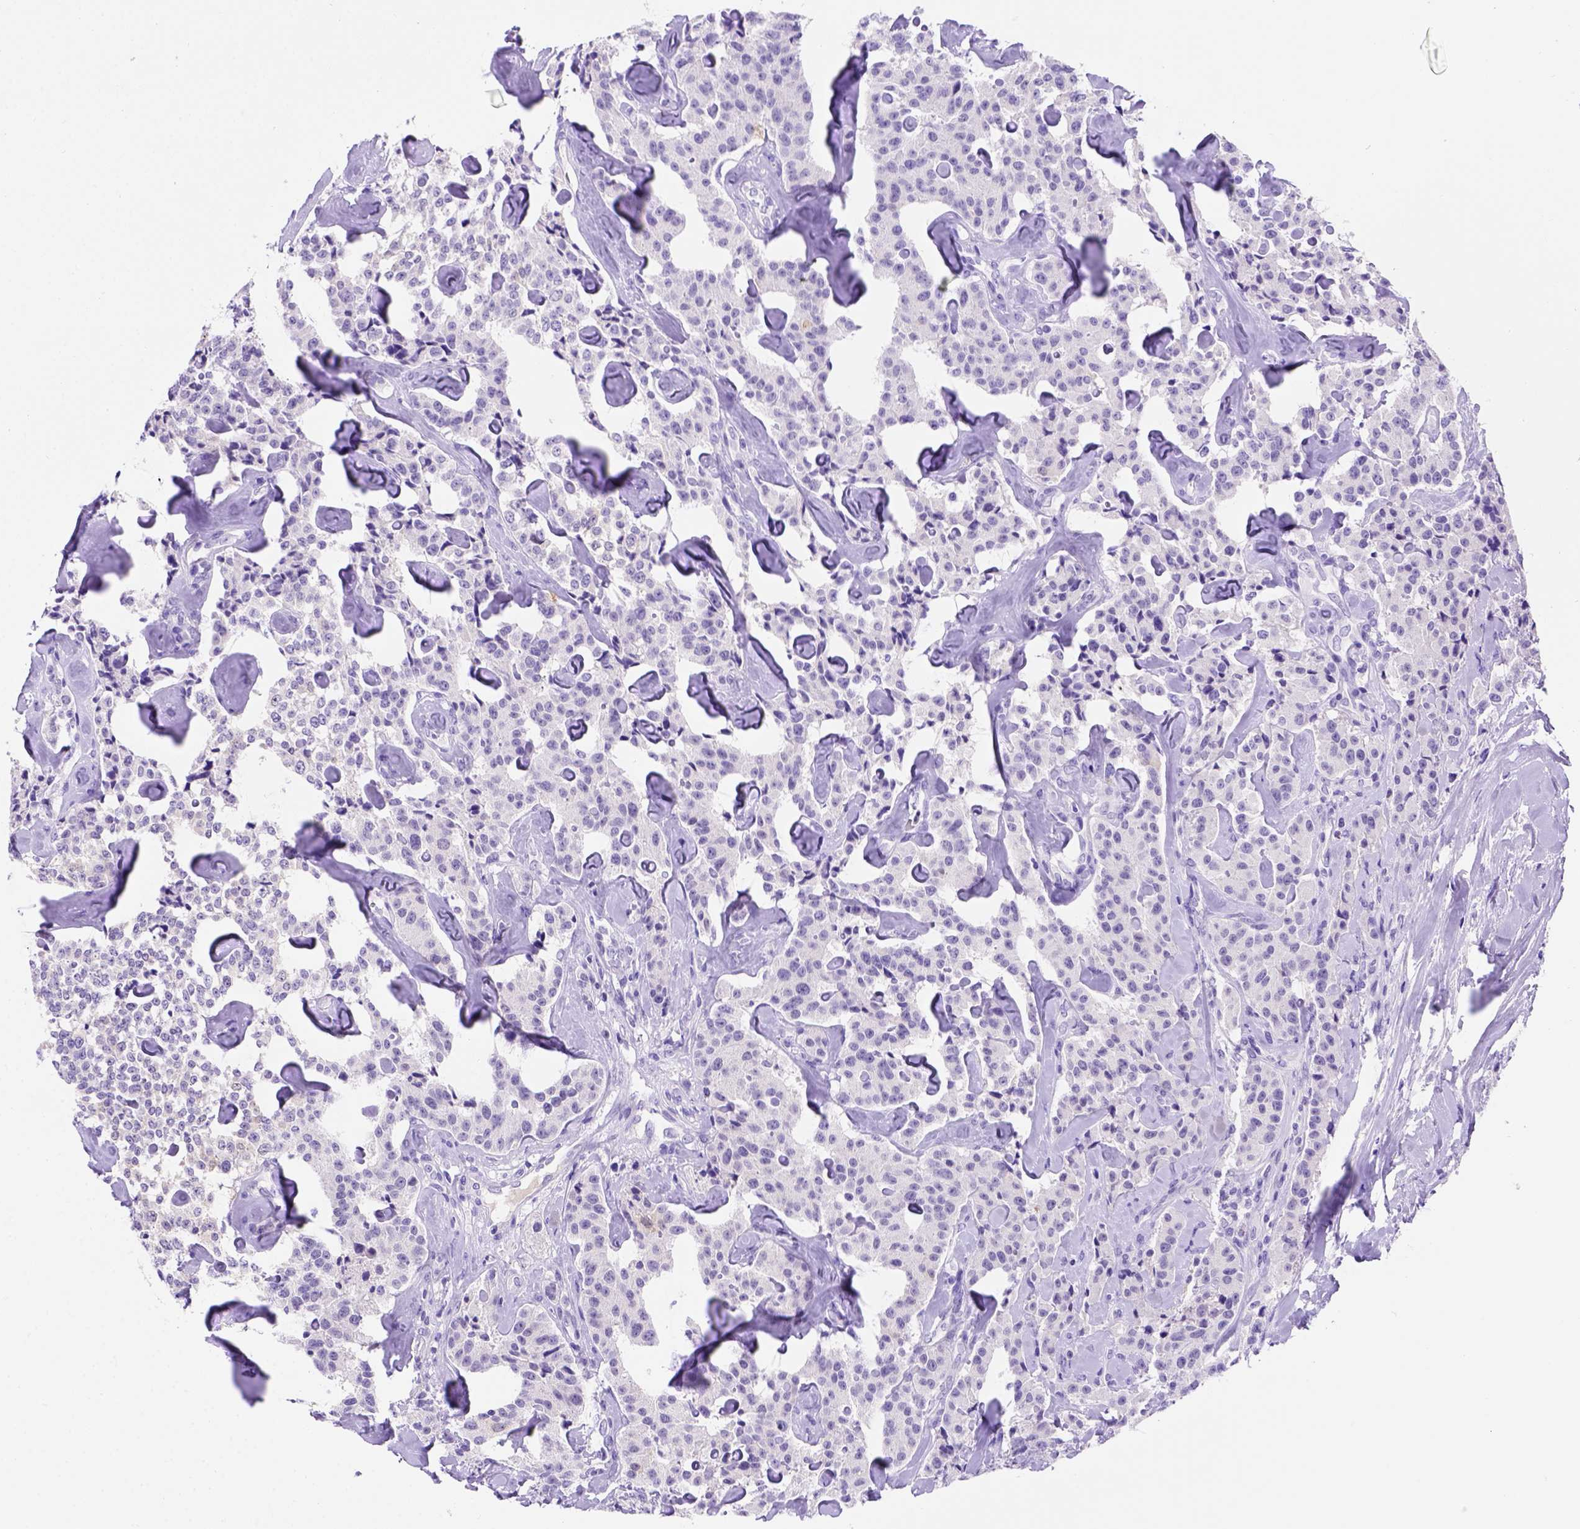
{"staining": {"intensity": "negative", "quantity": "none", "location": "none"}, "tissue": "carcinoid", "cell_type": "Tumor cells", "image_type": "cancer", "snomed": [{"axis": "morphology", "description": "Carcinoid, malignant, NOS"}, {"axis": "topography", "description": "Pancreas"}], "caption": "Tumor cells are negative for protein expression in human carcinoid (malignant).", "gene": "FAM81B", "patient": {"sex": "male", "age": 41}}